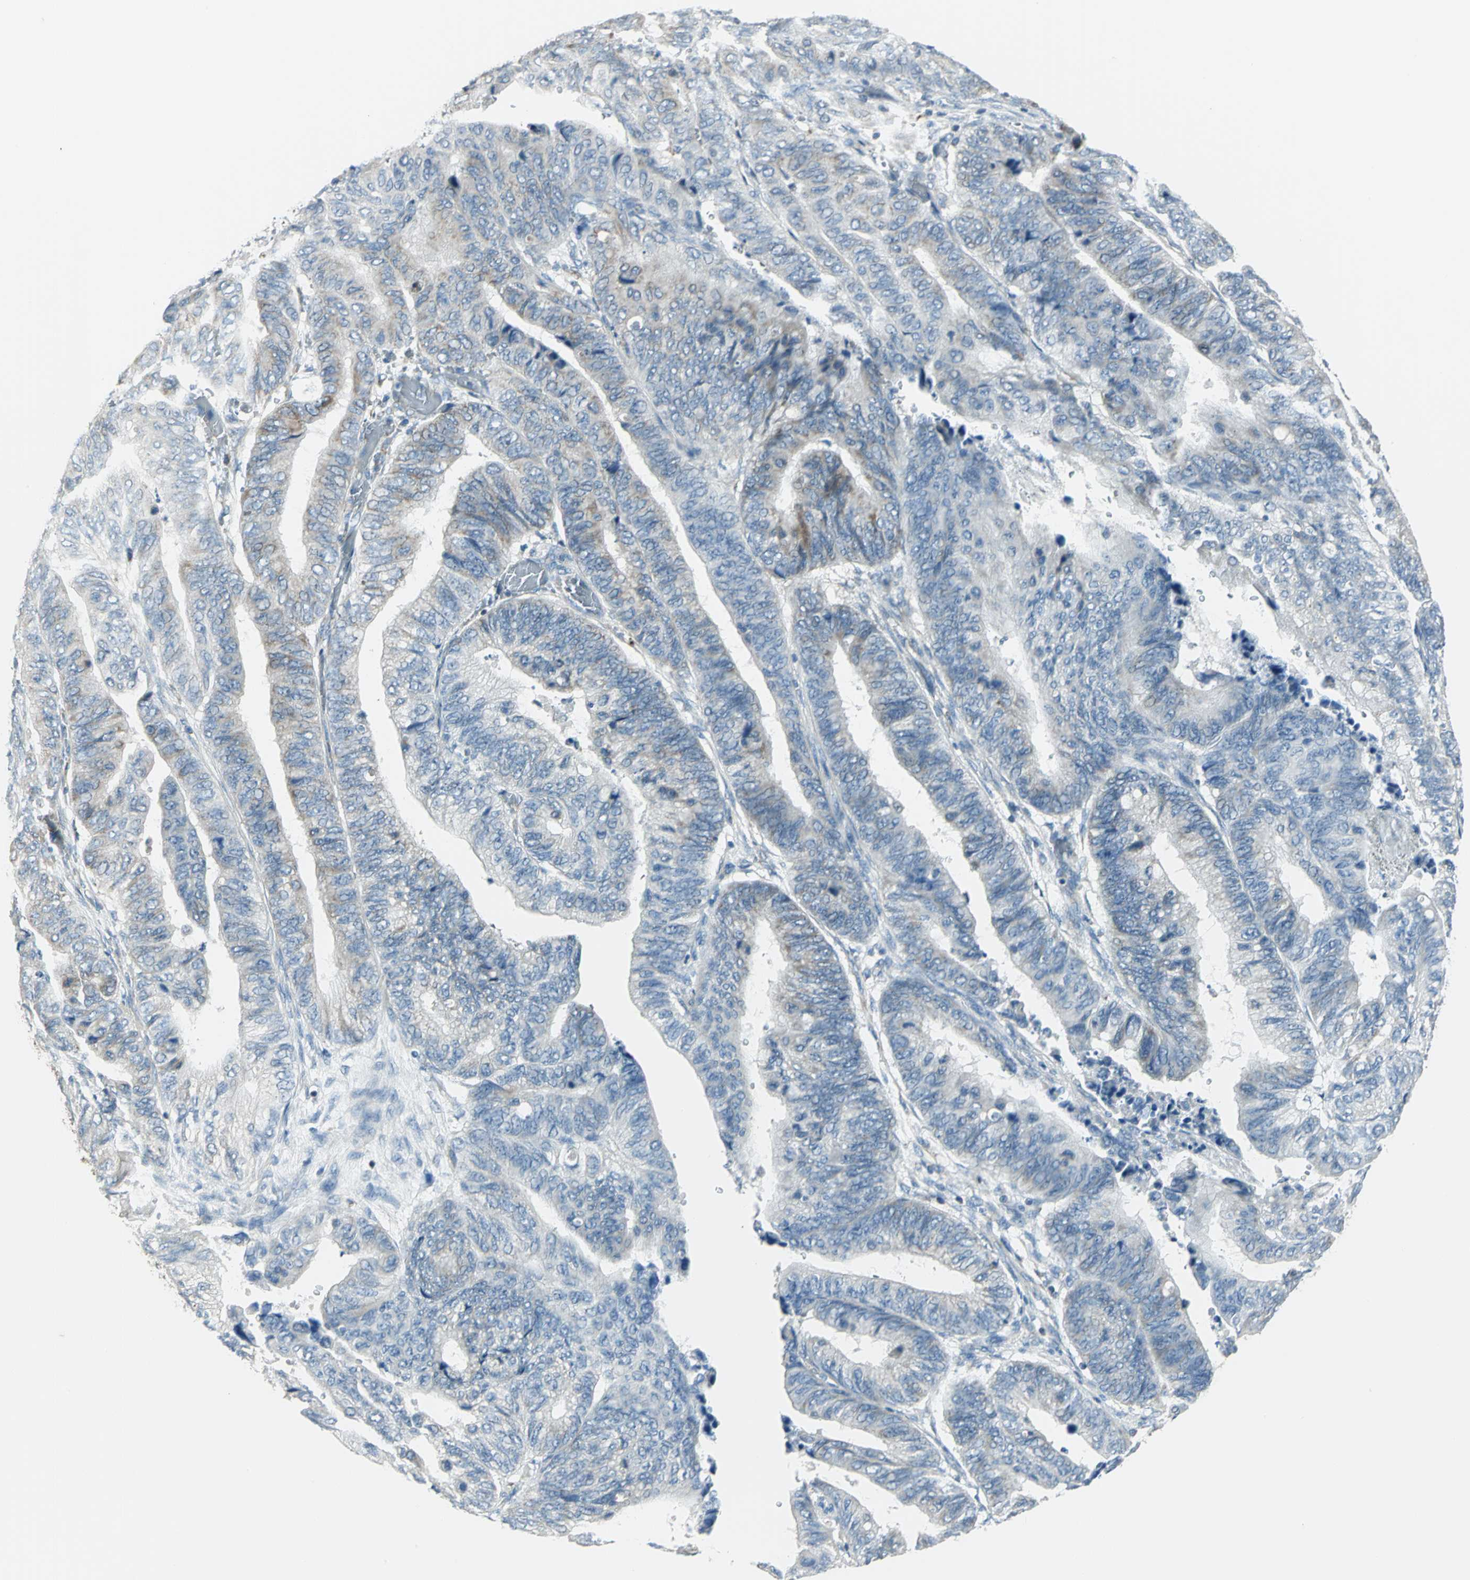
{"staining": {"intensity": "weak", "quantity": "25%-75%", "location": "cytoplasmic/membranous"}, "tissue": "colorectal cancer", "cell_type": "Tumor cells", "image_type": "cancer", "snomed": [{"axis": "morphology", "description": "Normal tissue, NOS"}, {"axis": "morphology", "description": "Adenocarcinoma, NOS"}, {"axis": "topography", "description": "Rectum"}, {"axis": "topography", "description": "Peripheral nerve tissue"}], "caption": "Immunohistochemistry of colorectal adenocarcinoma exhibits low levels of weak cytoplasmic/membranous staining in approximately 25%-75% of tumor cells. (DAB IHC with brightfield microscopy, high magnification).", "gene": "ACADM", "patient": {"sex": "male", "age": 92}}